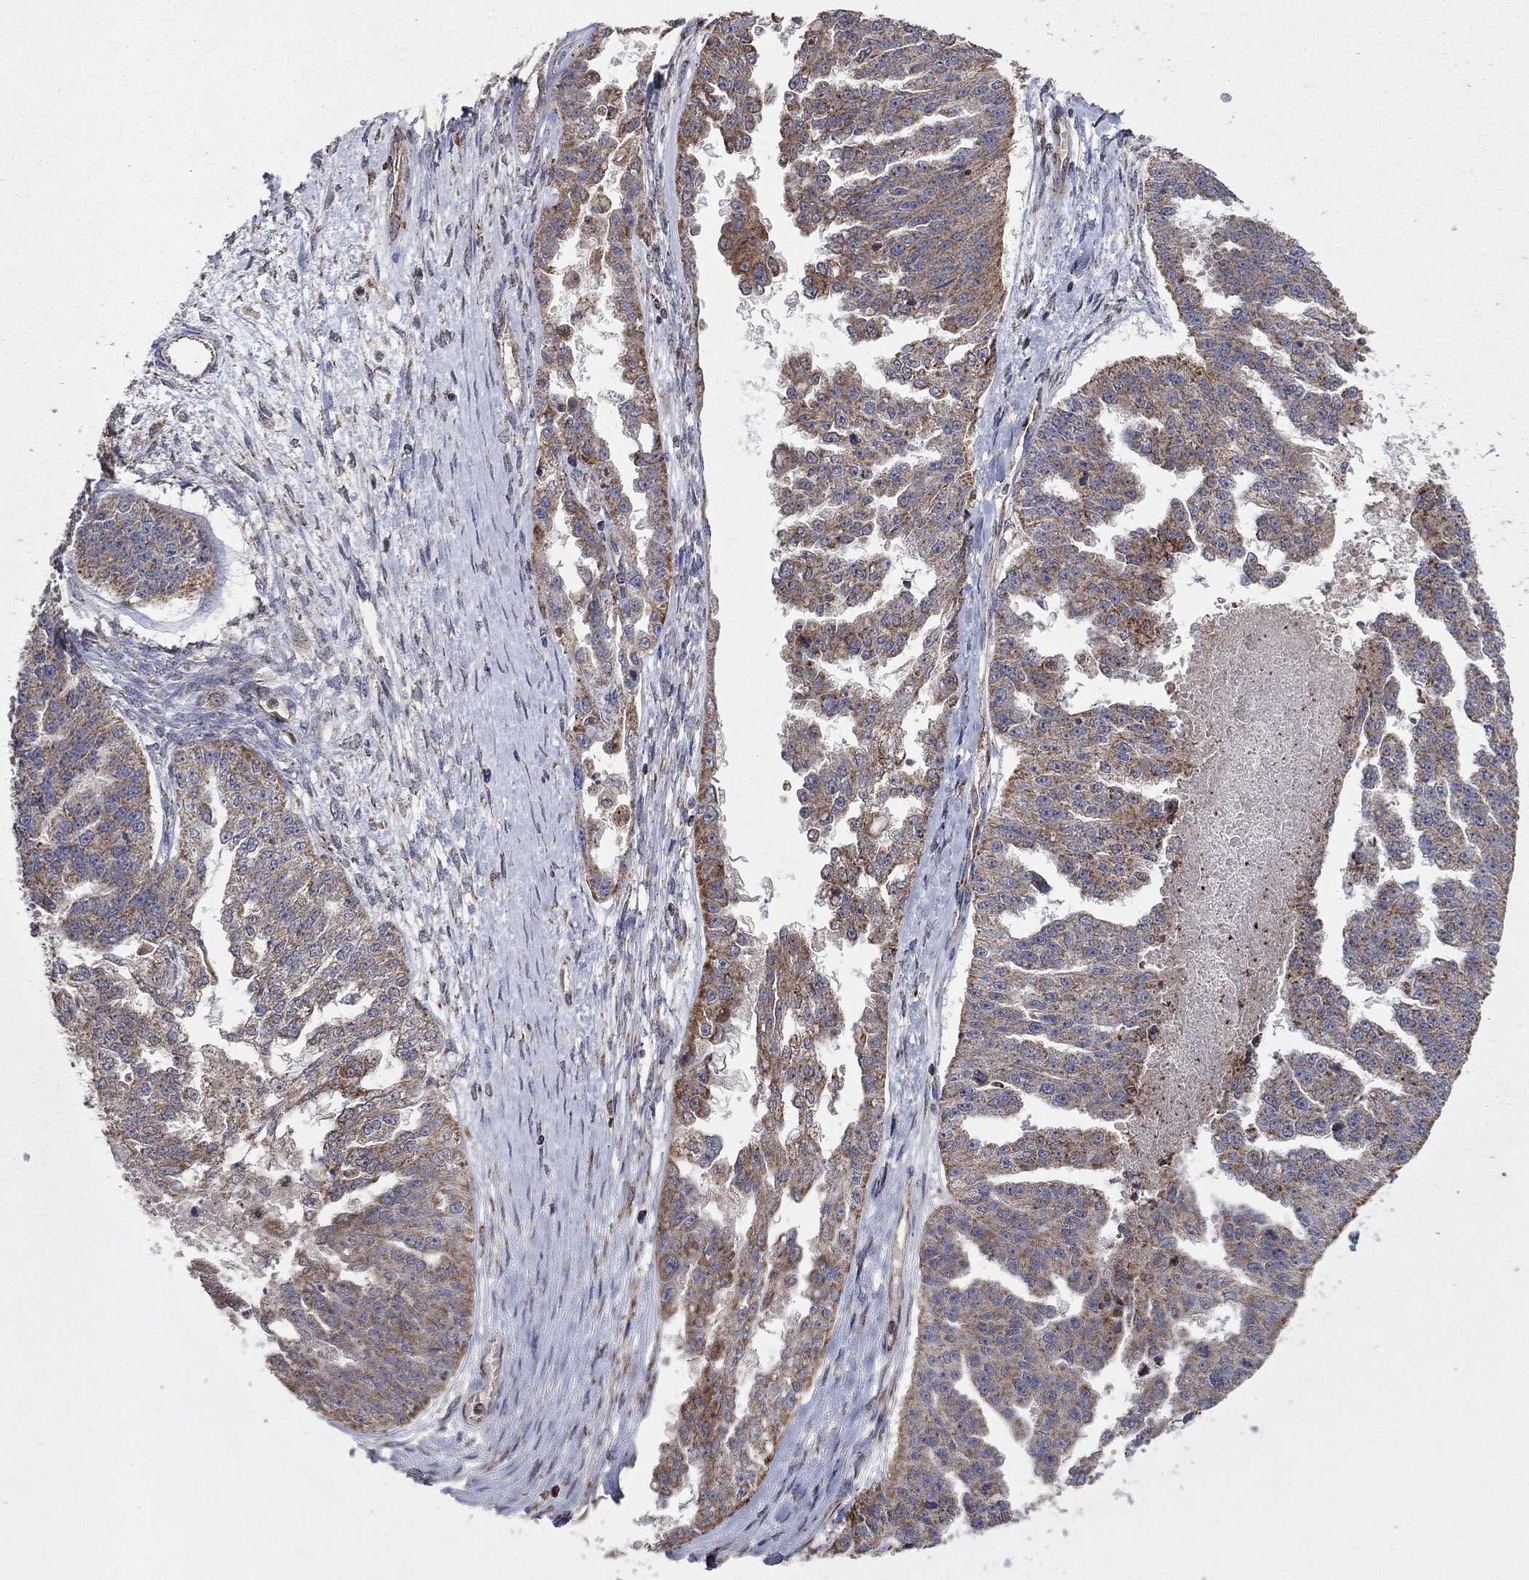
{"staining": {"intensity": "moderate", "quantity": "25%-75%", "location": "cytoplasmic/membranous"}, "tissue": "ovarian cancer", "cell_type": "Tumor cells", "image_type": "cancer", "snomed": [{"axis": "morphology", "description": "Cystadenocarcinoma, serous, NOS"}, {"axis": "topography", "description": "Ovary"}], "caption": "This is an image of immunohistochemistry (IHC) staining of serous cystadenocarcinoma (ovarian), which shows moderate expression in the cytoplasmic/membranous of tumor cells.", "gene": "DPH1", "patient": {"sex": "female", "age": 58}}